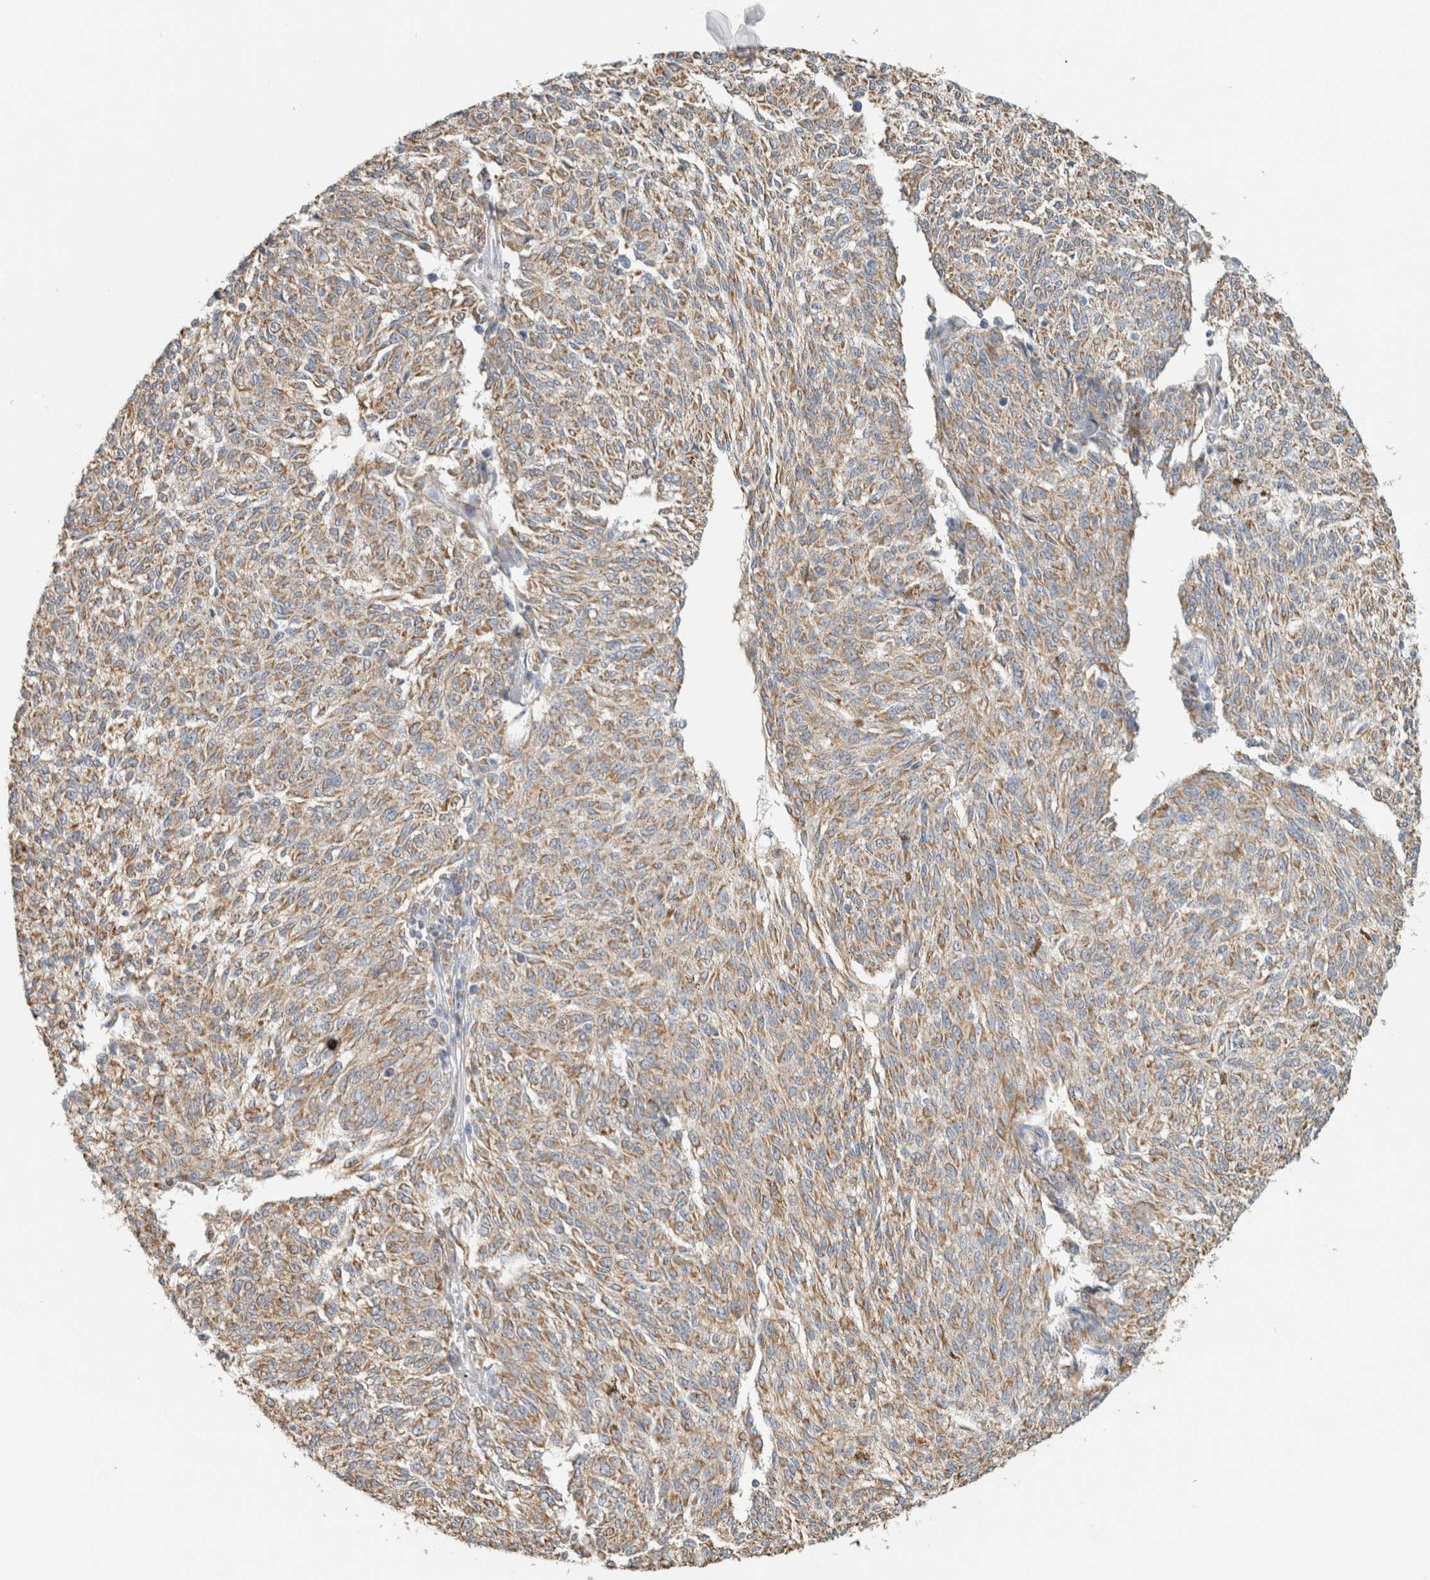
{"staining": {"intensity": "weak", "quantity": ">75%", "location": "cytoplasmic/membranous"}, "tissue": "melanoma", "cell_type": "Tumor cells", "image_type": "cancer", "snomed": [{"axis": "morphology", "description": "Malignant melanoma, NOS"}, {"axis": "topography", "description": "Skin"}], "caption": "The immunohistochemical stain labels weak cytoplasmic/membranous positivity in tumor cells of melanoma tissue.", "gene": "CAPG", "patient": {"sex": "female", "age": 72}}